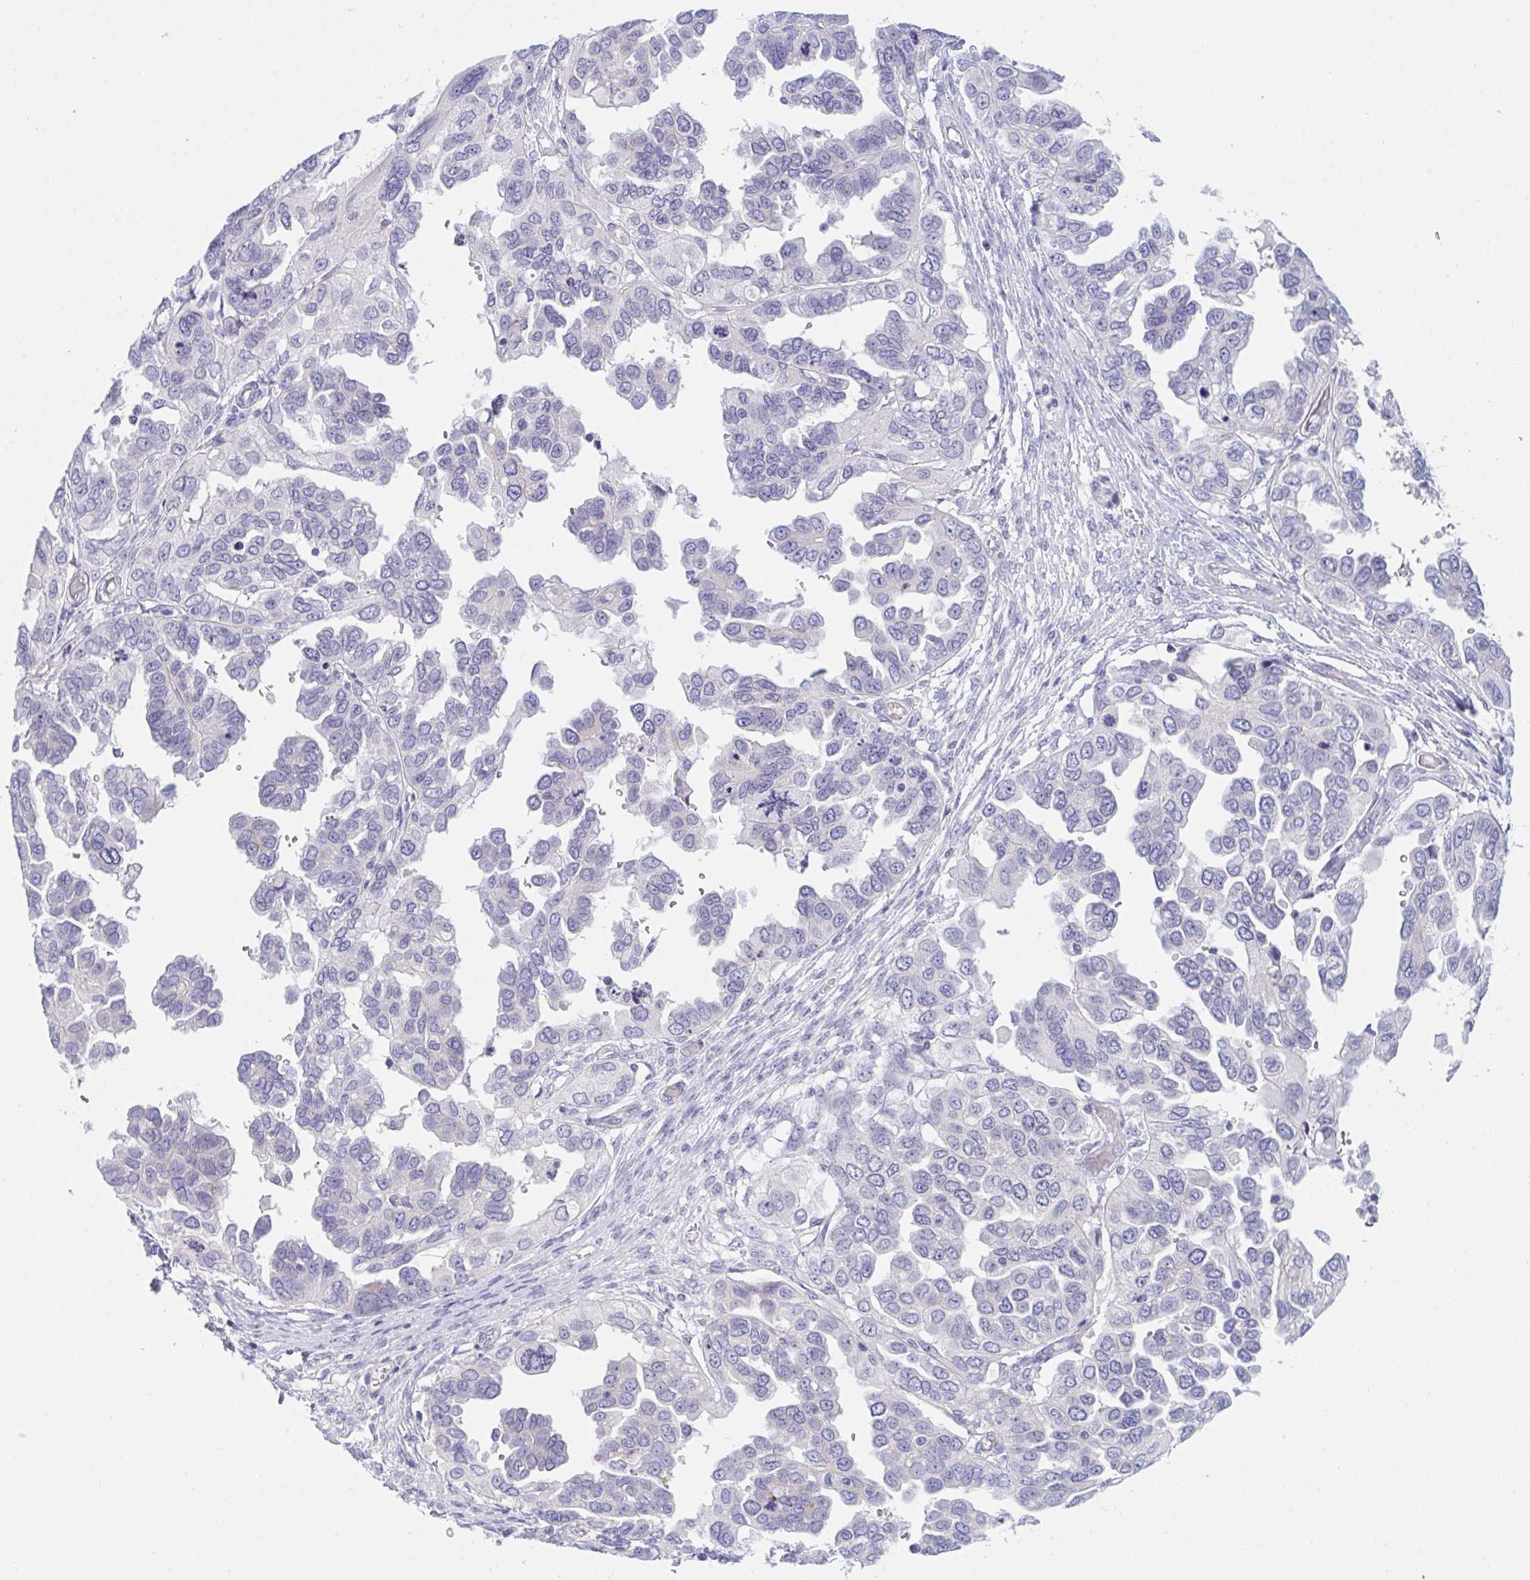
{"staining": {"intensity": "negative", "quantity": "none", "location": "none"}, "tissue": "ovarian cancer", "cell_type": "Tumor cells", "image_type": "cancer", "snomed": [{"axis": "morphology", "description": "Cystadenocarcinoma, serous, NOS"}, {"axis": "topography", "description": "Ovary"}], "caption": "Tumor cells show no significant expression in ovarian cancer (serous cystadenocarcinoma).", "gene": "NAA30", "patient": {"sex": "female", "age": 53}}